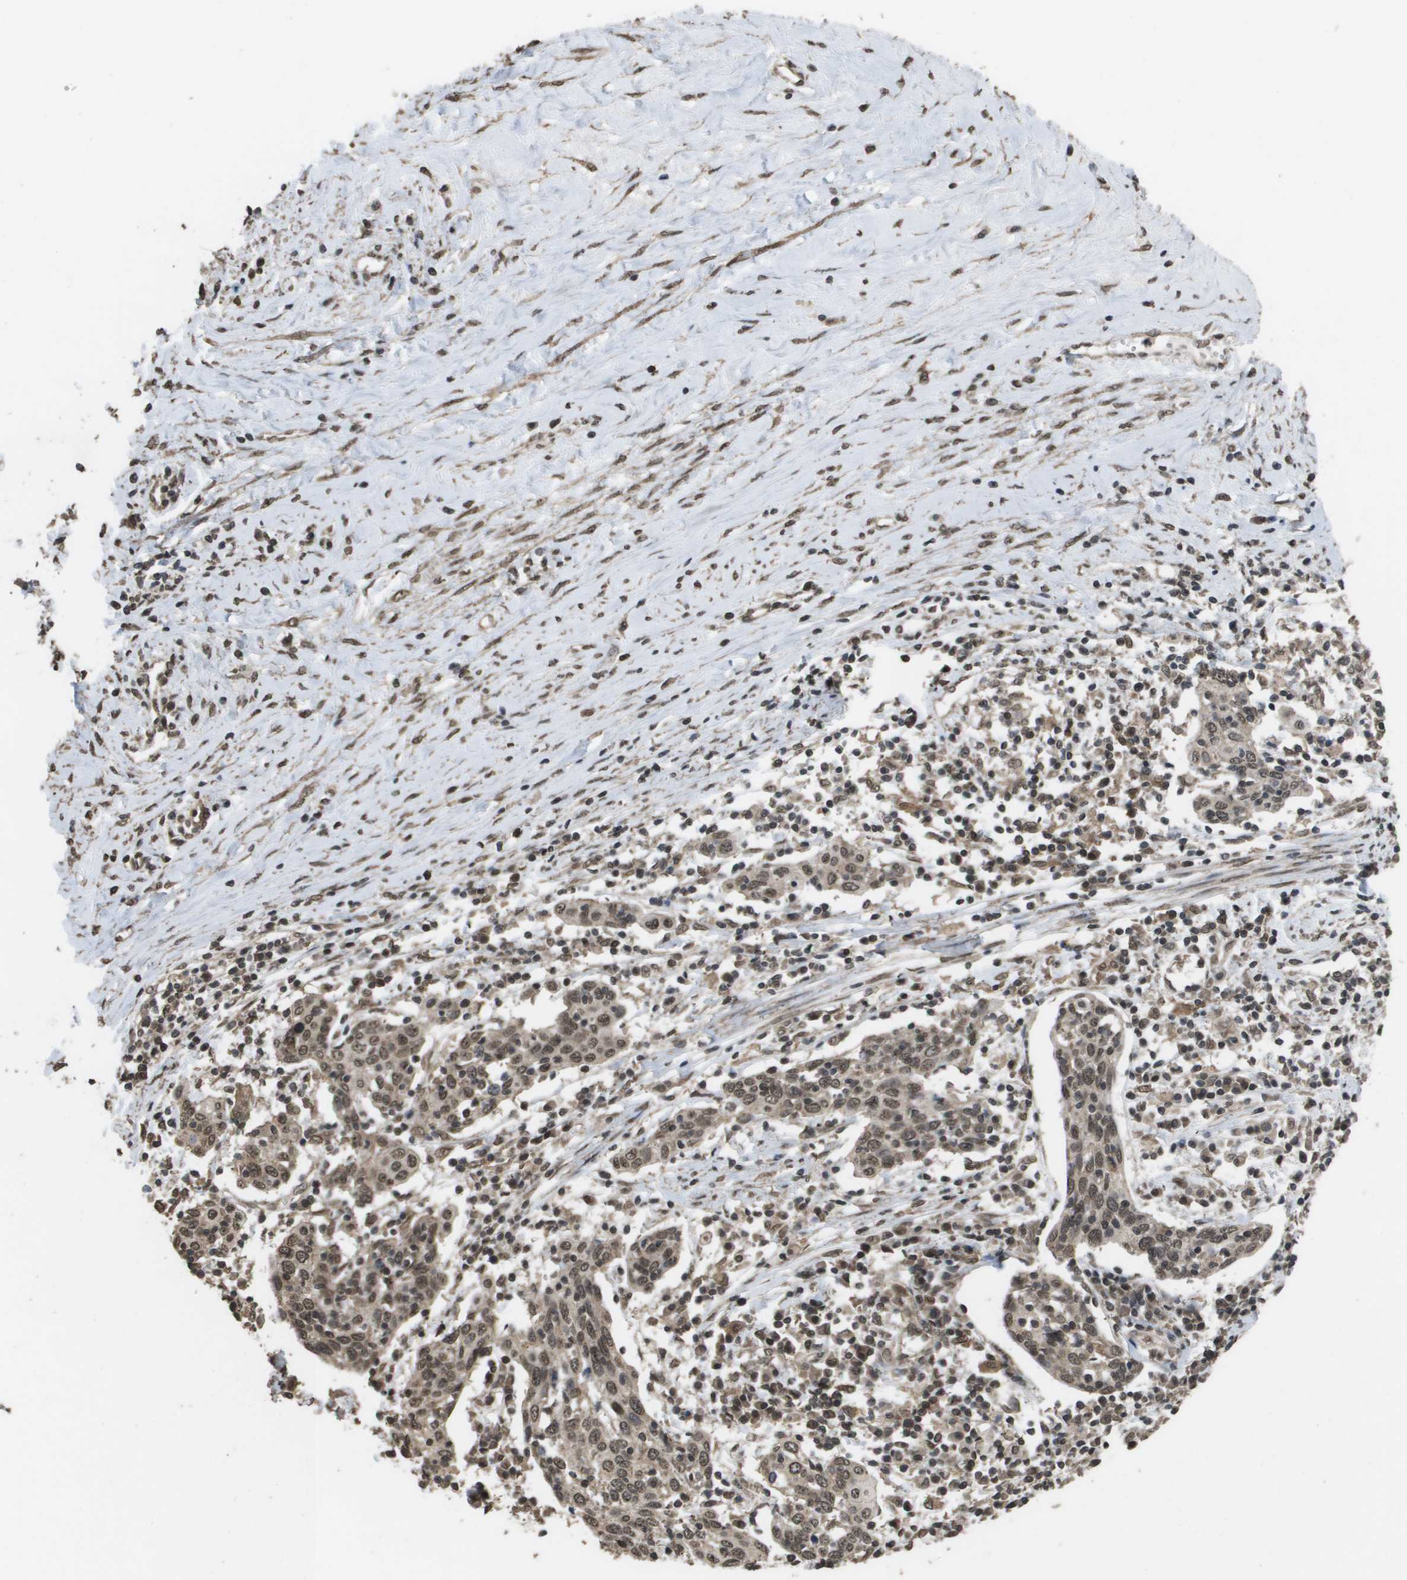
{"staining": {"intensity": "moderate", "quantity": ">75%", "location": "cytoplasmic/membranous,nuclear"}, "tissue": "cervical cancer", "cell_type": "Tumor cells", "image_type": "cancer", "snomed": [{"axis": "morphology", "description": "Squamous cell carcinoma, NOS"}, {"axis": "topography", "description": "Cervix"}], "caption": "Immunohistochemical staining of human cervical cancer (squamous cell carcinoma) exhibits moderate cytoplasmic/membranous and nuclear protein expression in about >75% of tumor cells.", "gene": "AXIN2", "patient": {"sex": "female", "age": 40}}